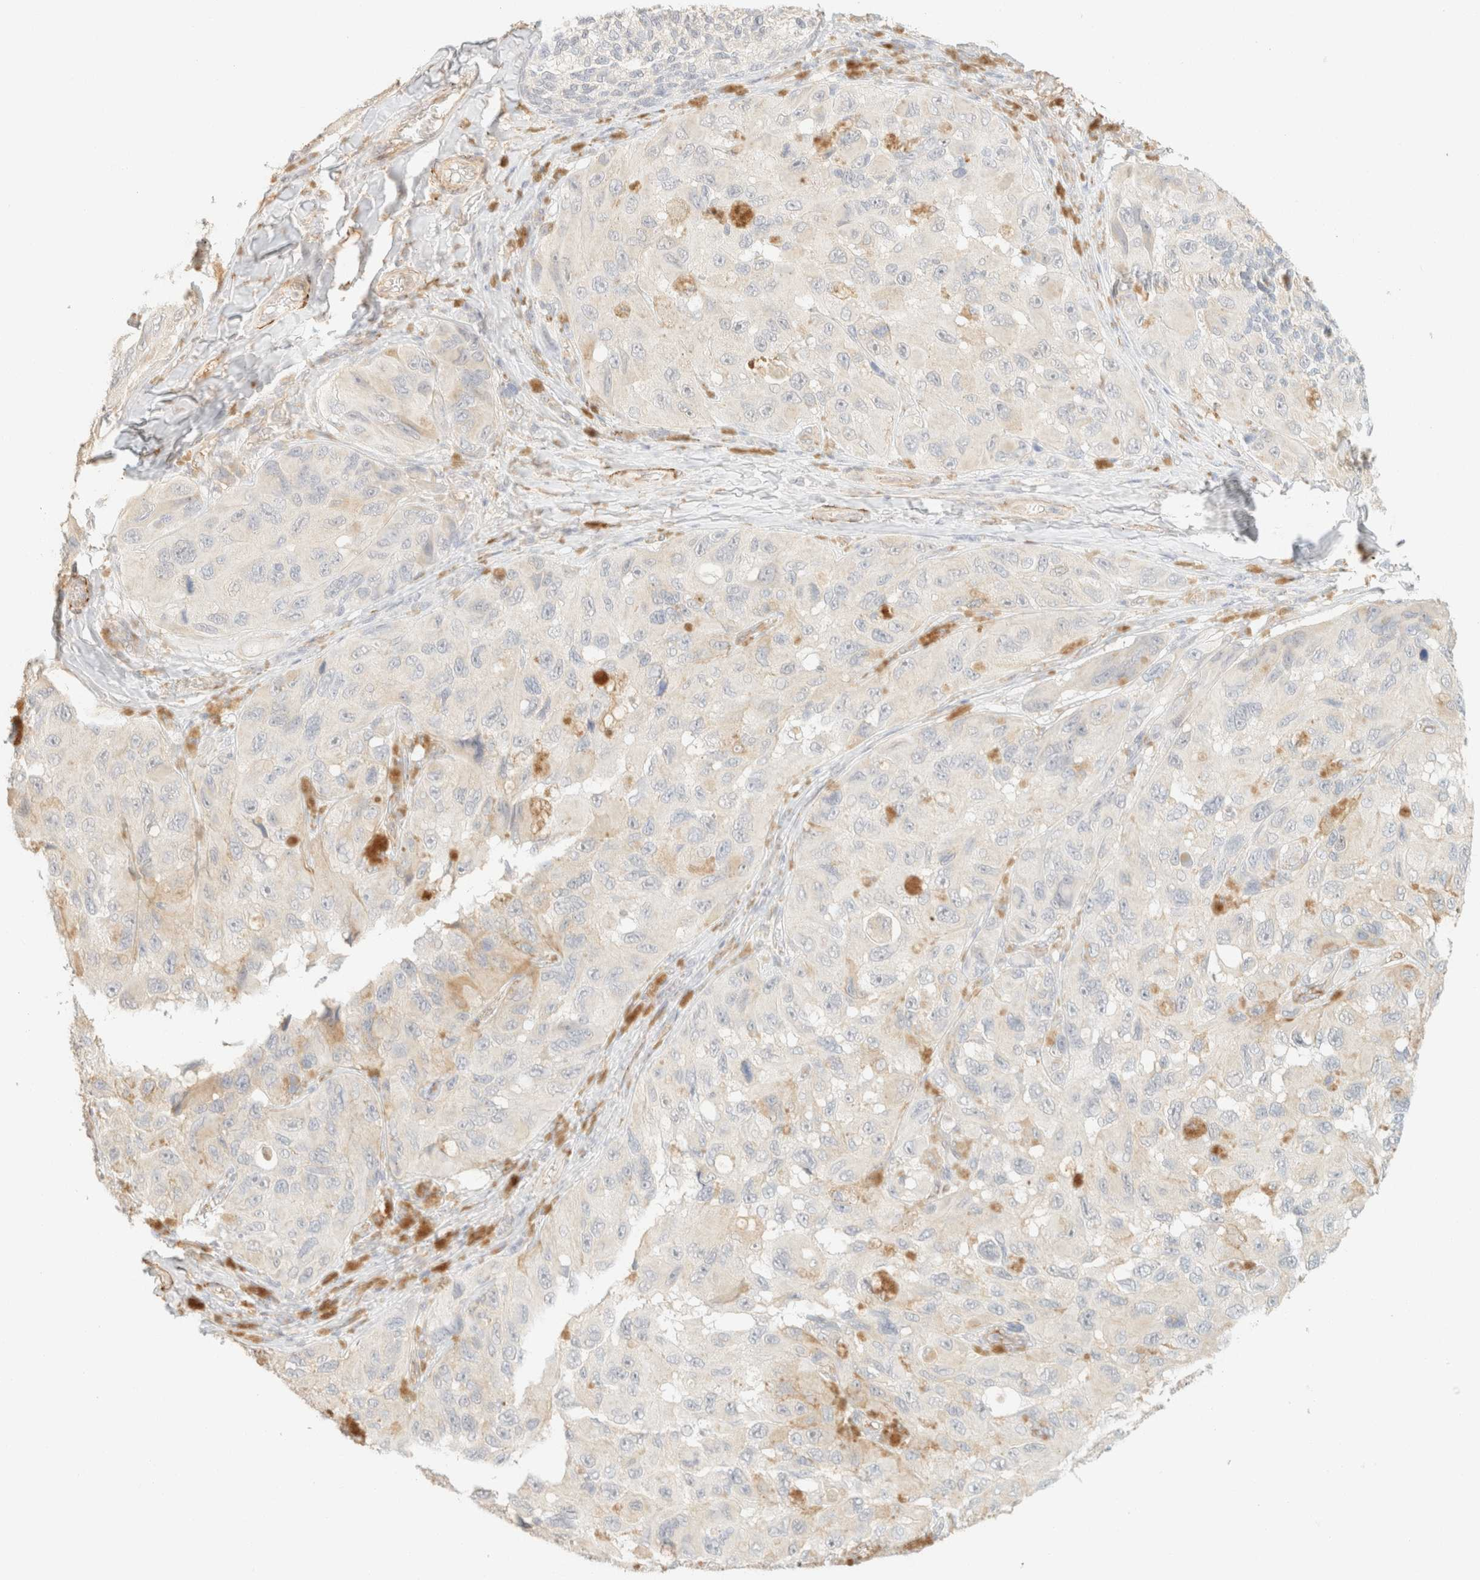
{"staining": {"intensity": "negative", "quantity": "none", "location": "none"}, "tissue": "melanoma", "cell_type": "Tumor cells", "image_type": "cancer", "snomed": [{"axis": "morphology", "description": "Malignant melanoma, NOS"}, {"axis": "topography", "description": "Skin"}], "caption": "Photomicrograph shows no protein positivity in tumor cells of malignant melanoma tissue.", "gene": "SPARCL1", "patient": {"sex": "female", "age": 73}}